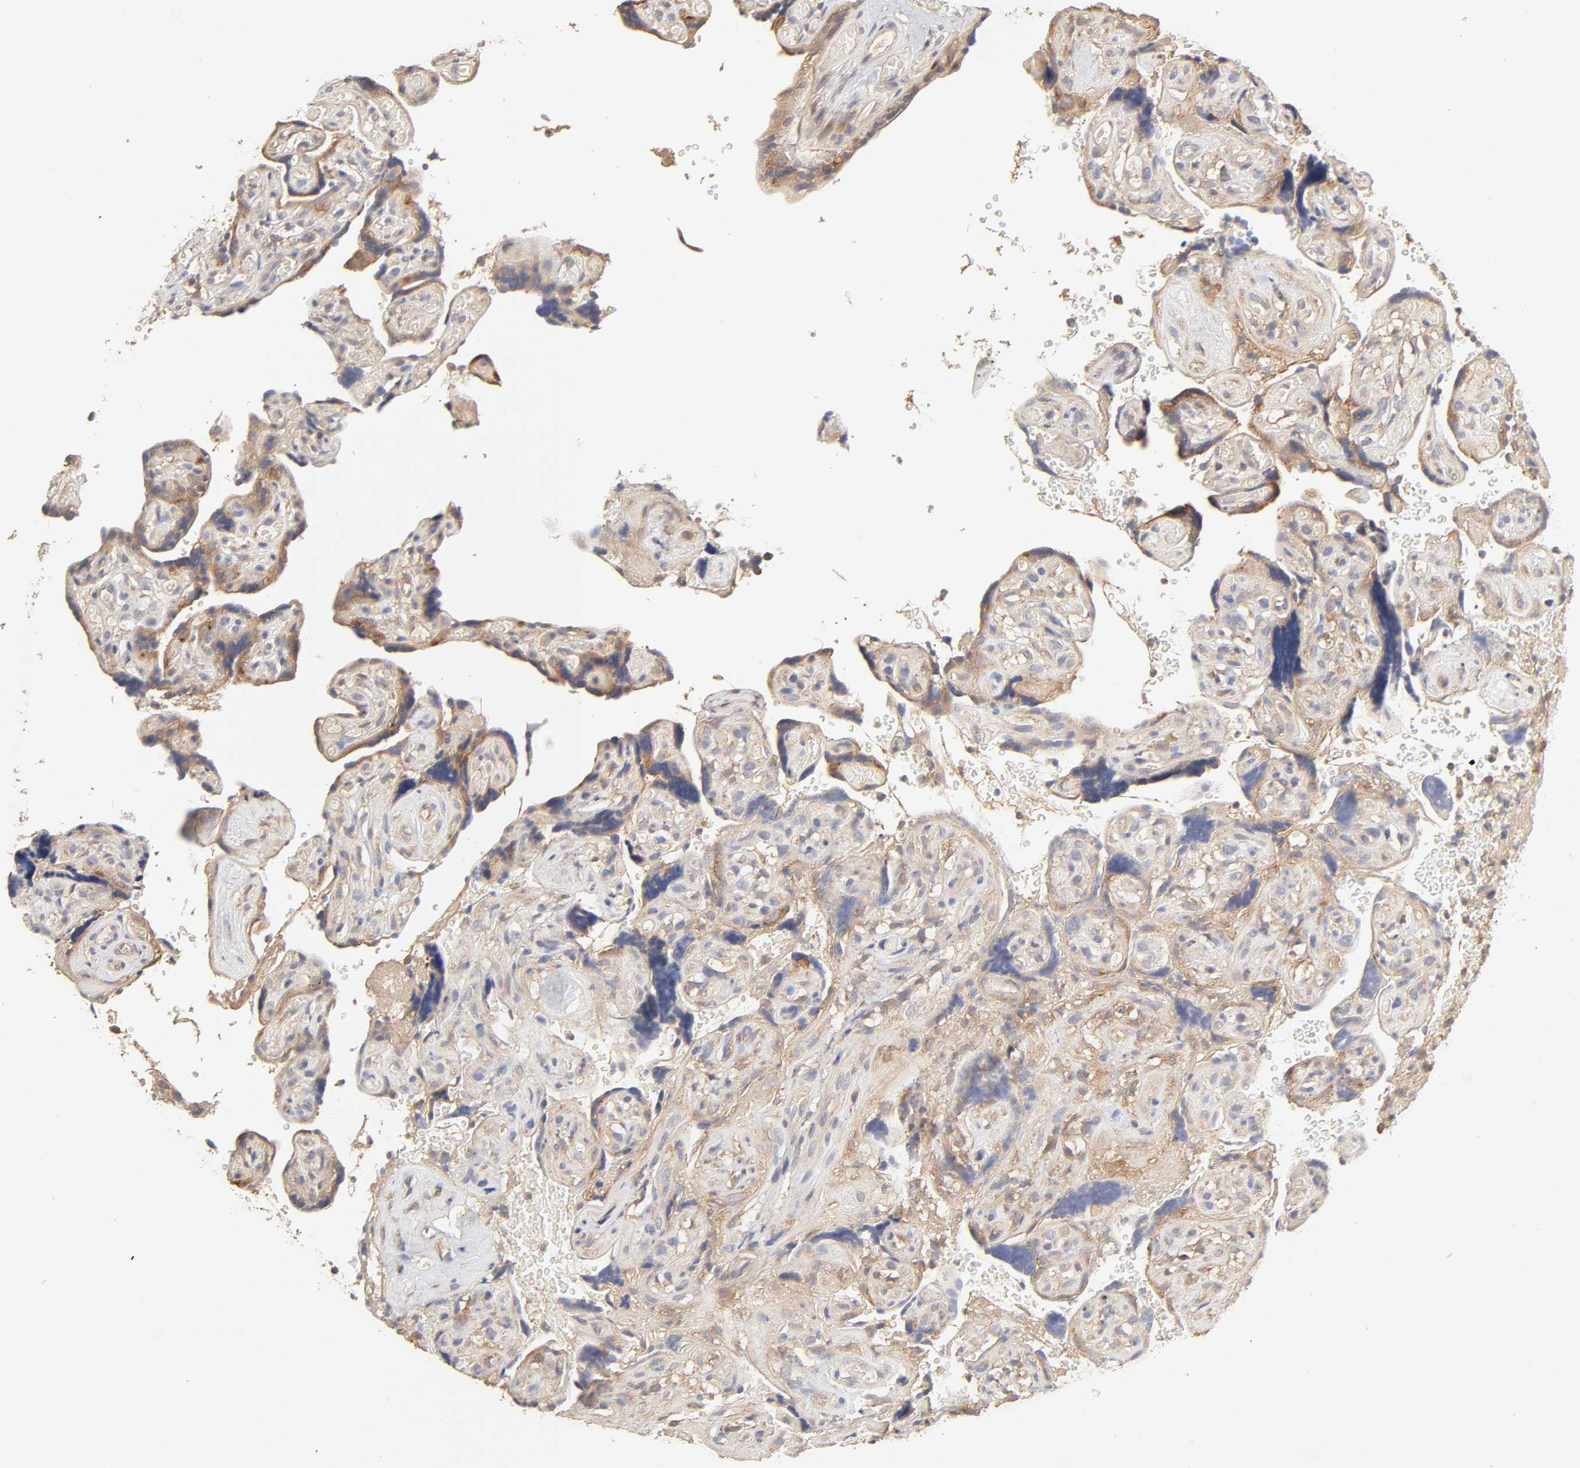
{"staining": {"intensity": "moderate", "quantity": ">75%", "location": "cytoplasmic/membranous"}, "tissue": "placenta", "cell_type": "Decidual cells", "image_type": "normal", "snomed": [{"axis": "morphology", "description": "Normal tissue, NOS"}, {"axis": "topography", "description": "Placenta"}], "caption": "This histopathology image exhibits immunohistochemistry staining of unremarkable placenta, with medium moderate cytoplasmic/membranous positivity in approximately >75% of decidual cells.", "gene": "AP1G2", "patient": {"sex": "female", "age": 30}}